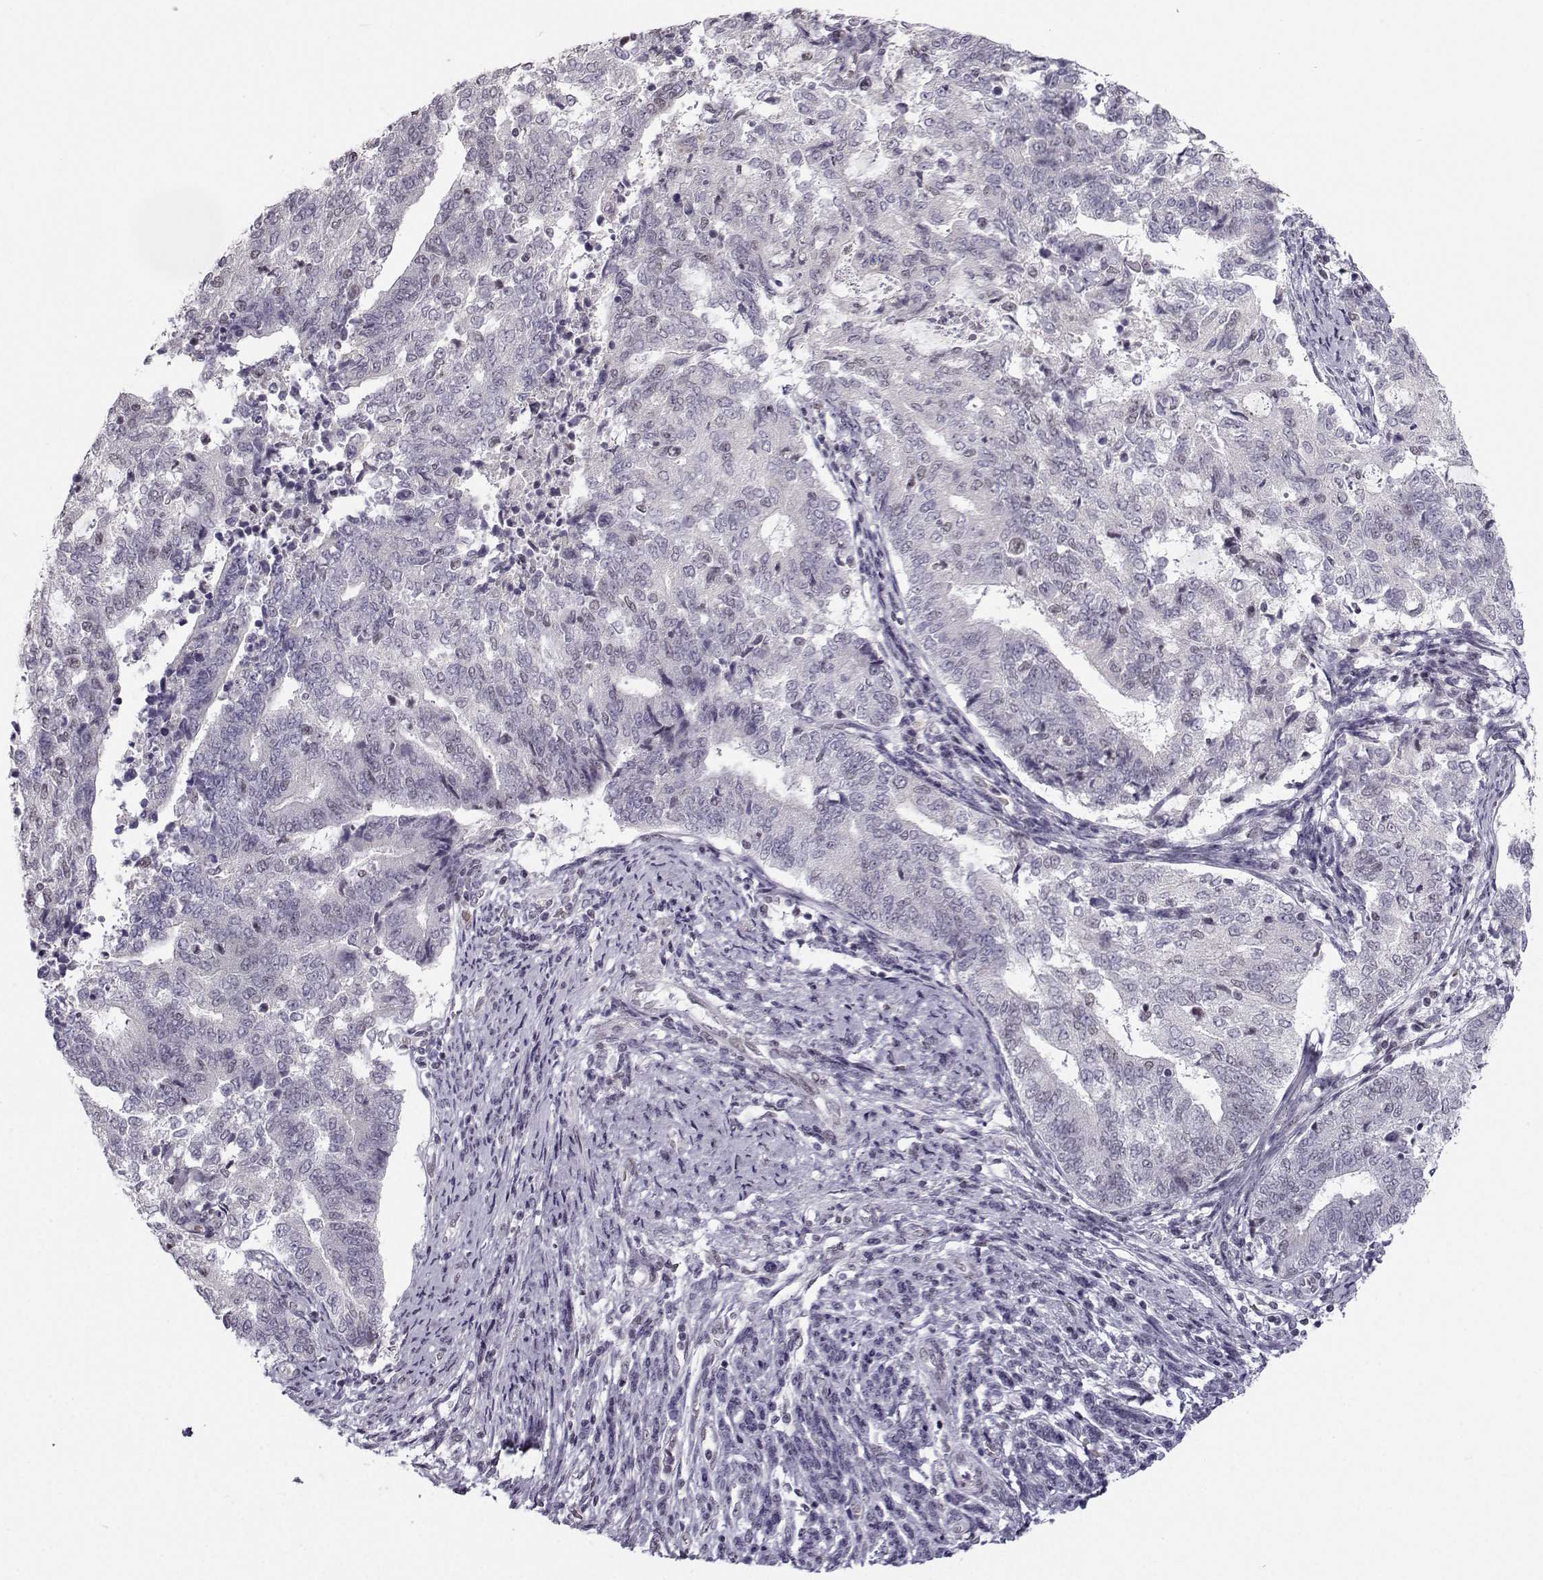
{"staining": {"intensity": "negative", "quantity": "none", "location": "none"}, "tissue": "endometrial cancer", "cell_type": "Tumor cells", "image_type": "cancer", "snomed": [{"axis": "morphology", "description": "Adenocarcinoma, NOS"}, {"axis": "topography", "description": "Endometrium"}], "caption": "IHC histopathology image of endometrial adenocarcinoma stained for a protein (brown), which exhibits no expression in tumor cells.", "gene": "LIN28A", "patient": {"sex": "female", "age": 65}}